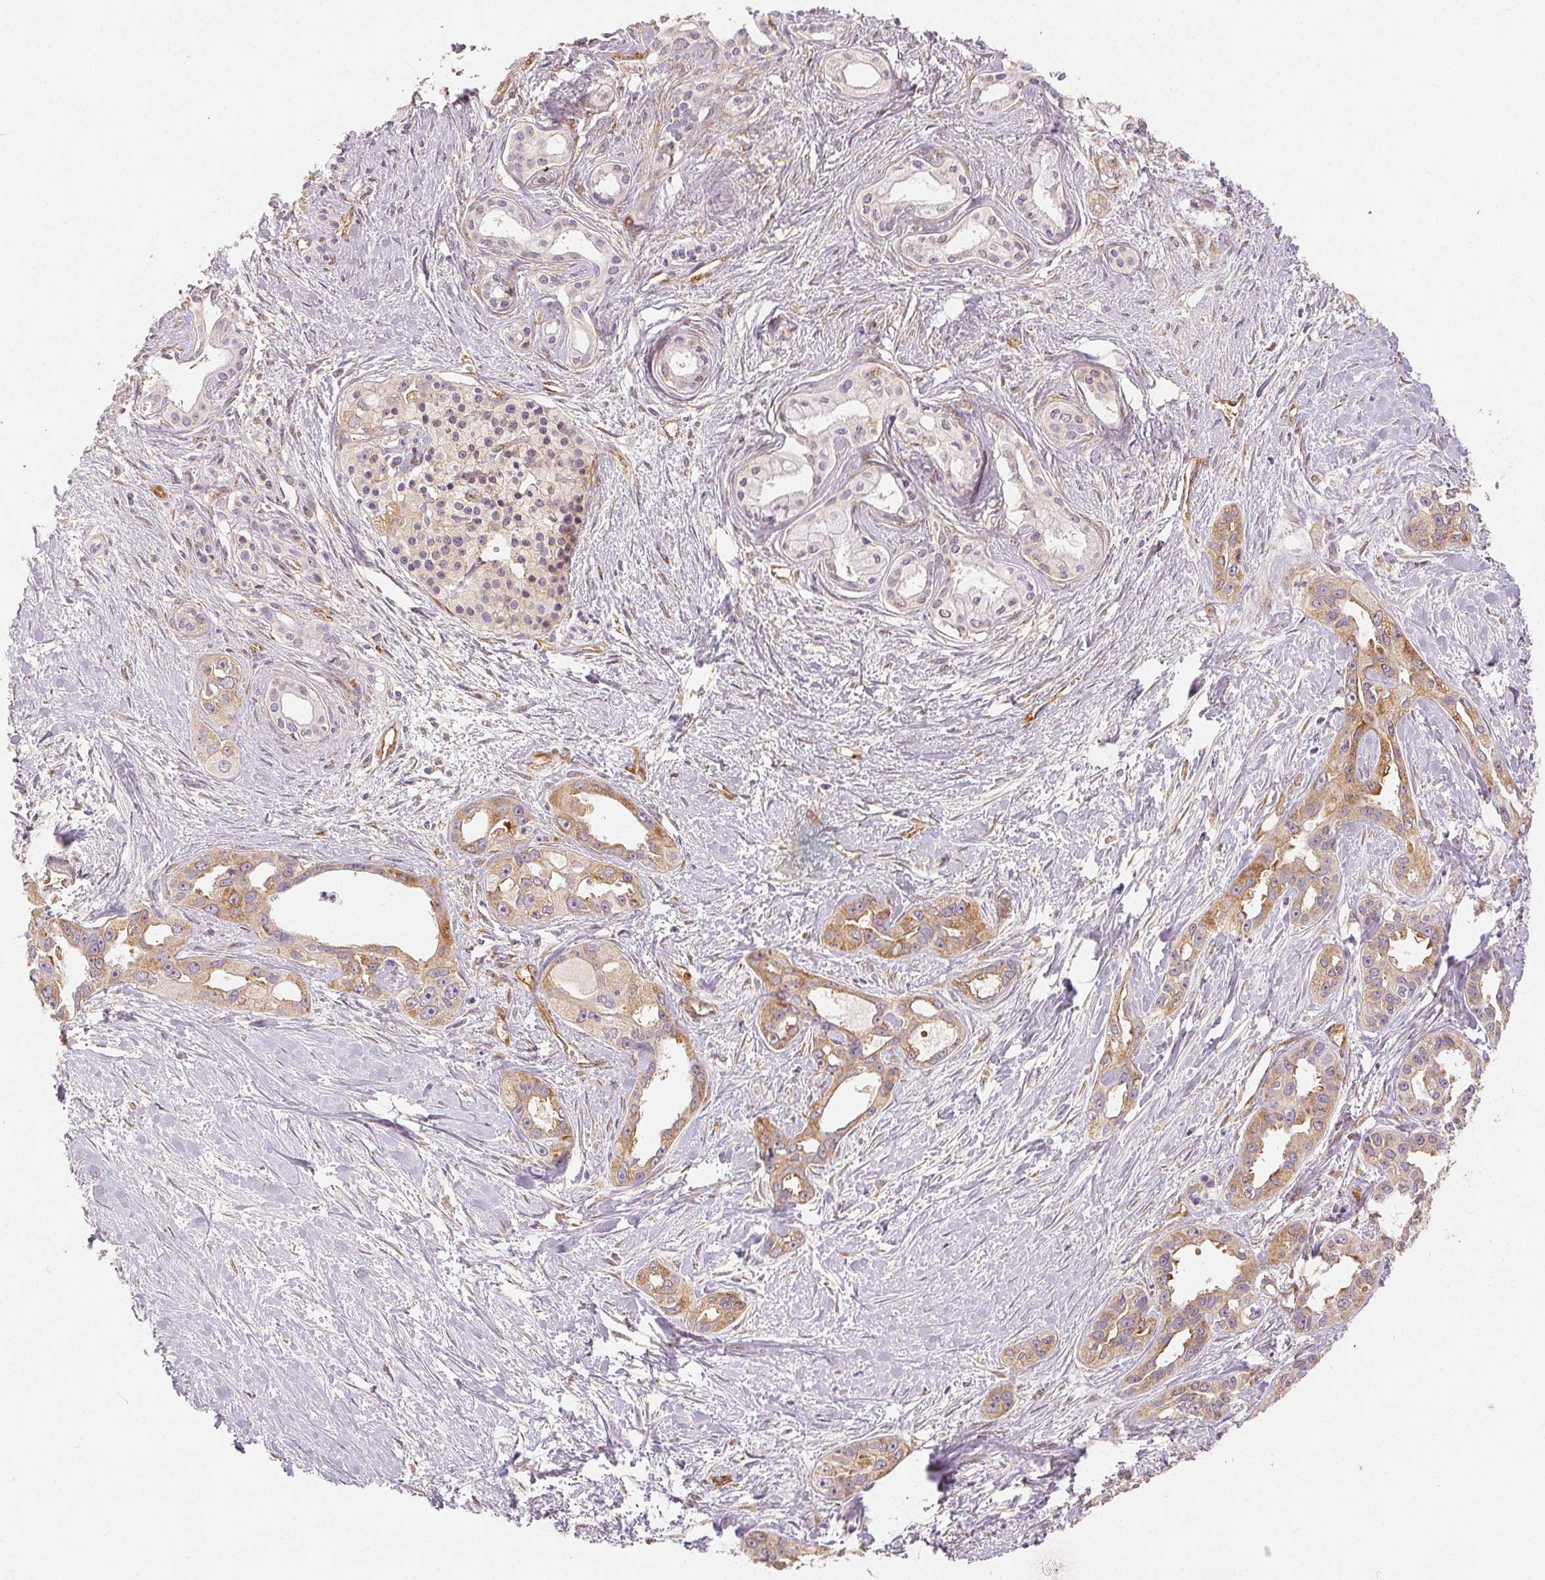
{"staining": {"intensity": "weak", "quantity": ">75%", "location": "cytoplasmic/membranous"}, "tissue": "pancreatic cancer", "cell_type": "Tumor cells", "image_type": "cancer", "snomed": [{"axis": "morphology", "description": "Adenocarcinoma, NOS"}, {"axis": "topography", "description": "Pancreas"}], "caption": "This micrograph demonstrates immunohistochemistry (IHC) staining of human pancreatic adenocarcinoma, with low weak cytoplasmic/membranous staining in approximately >75% of tumor cells.", "gene": "DIAPH2", "patient": {"sex": "female", "age": 50}}